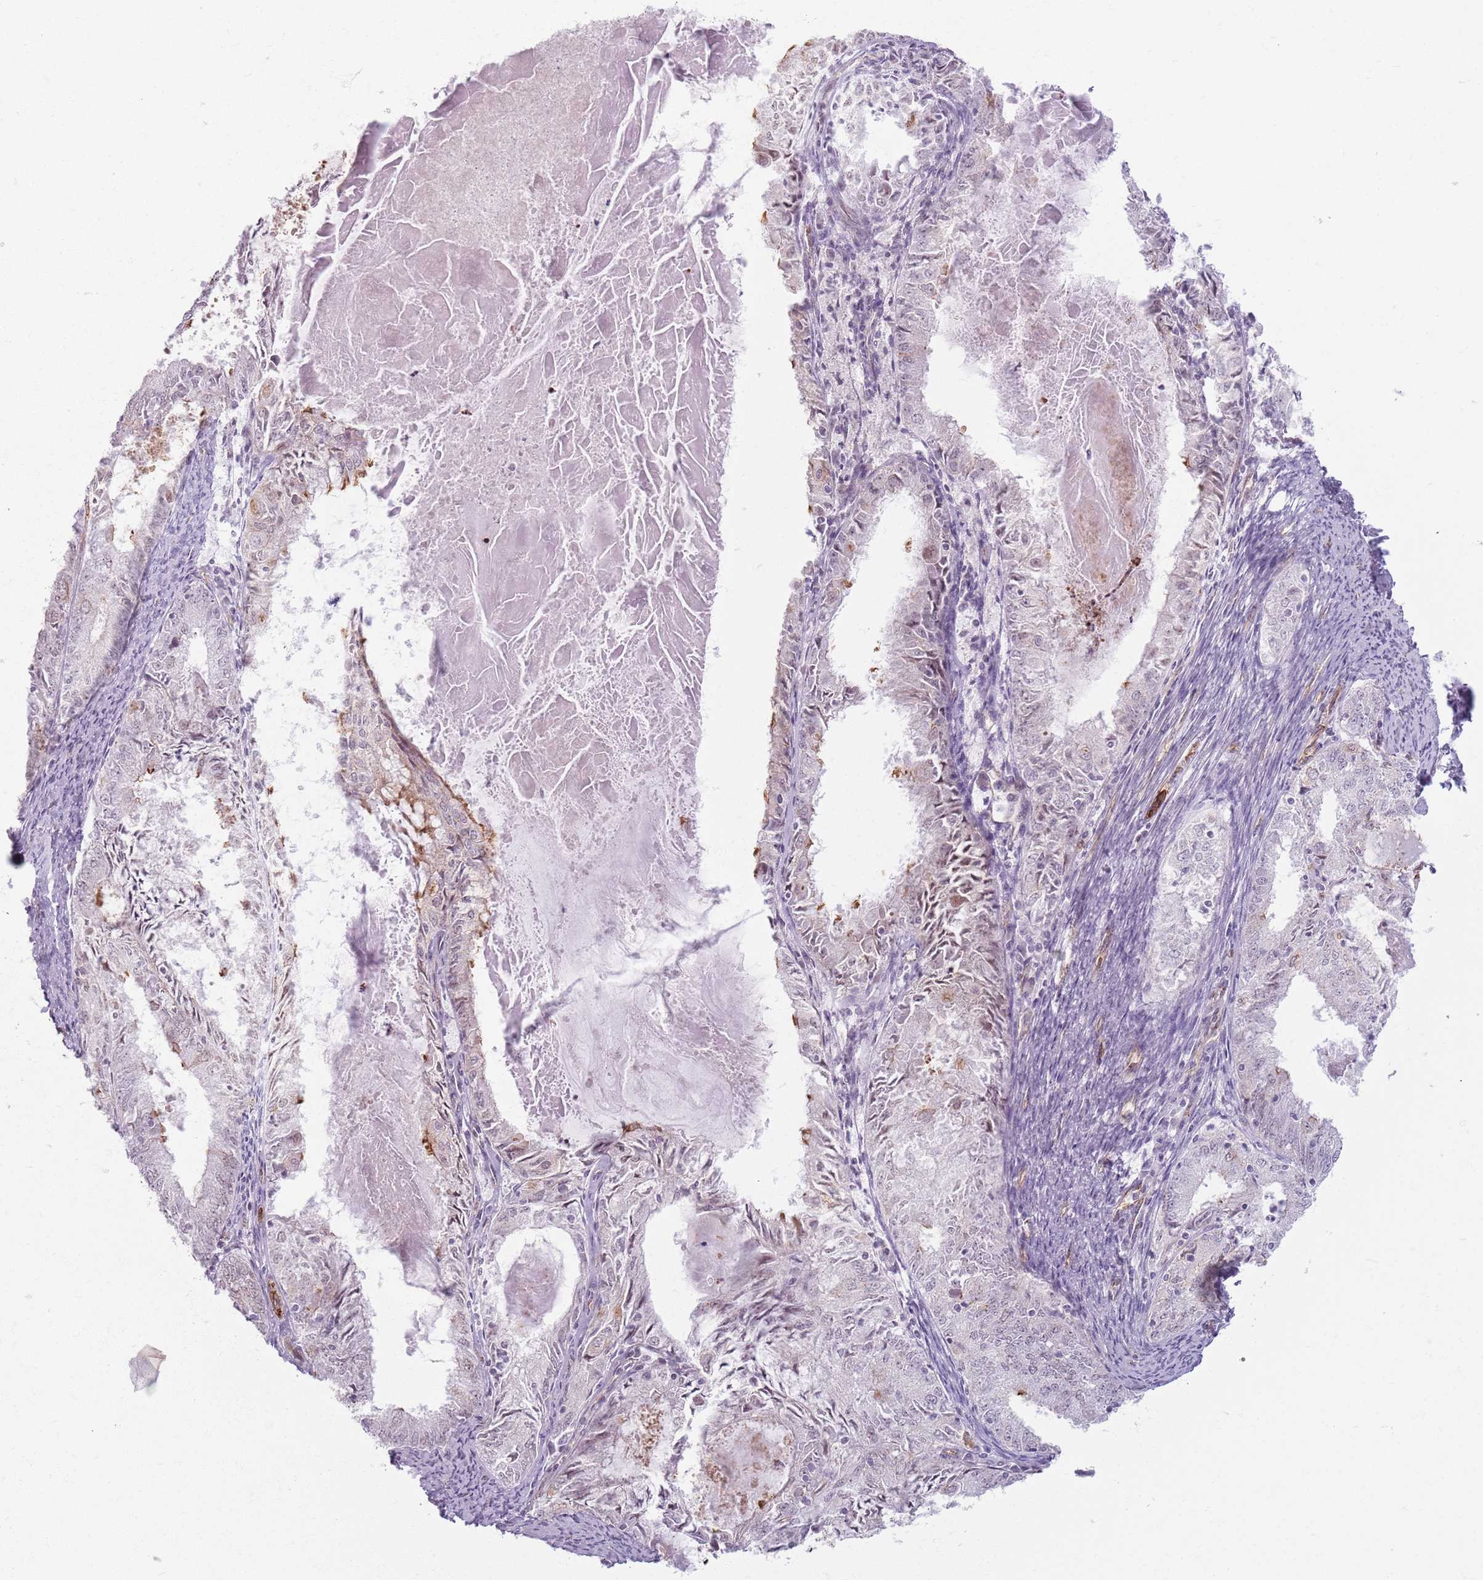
{"staining": {"intensity": "weak", "quantity": "<25%", "location": "cytoplasmic/membranous"}, "tissue": "endometrial cancer", "cell_type": "Tumor cells", "image_type": "cancer", "snomed": [{"axis": "morphology", "description": "Adenocarcinoma, NOS"}, {"axis": "topography", "description": "Endometrium"}], "caption": "Human endometrial adenocarcinoma stained for a protein using IHC exhibits no staining in tumor cells.", "gene": "KCNA5", "patient": {"sex": "female", "age": 57}}